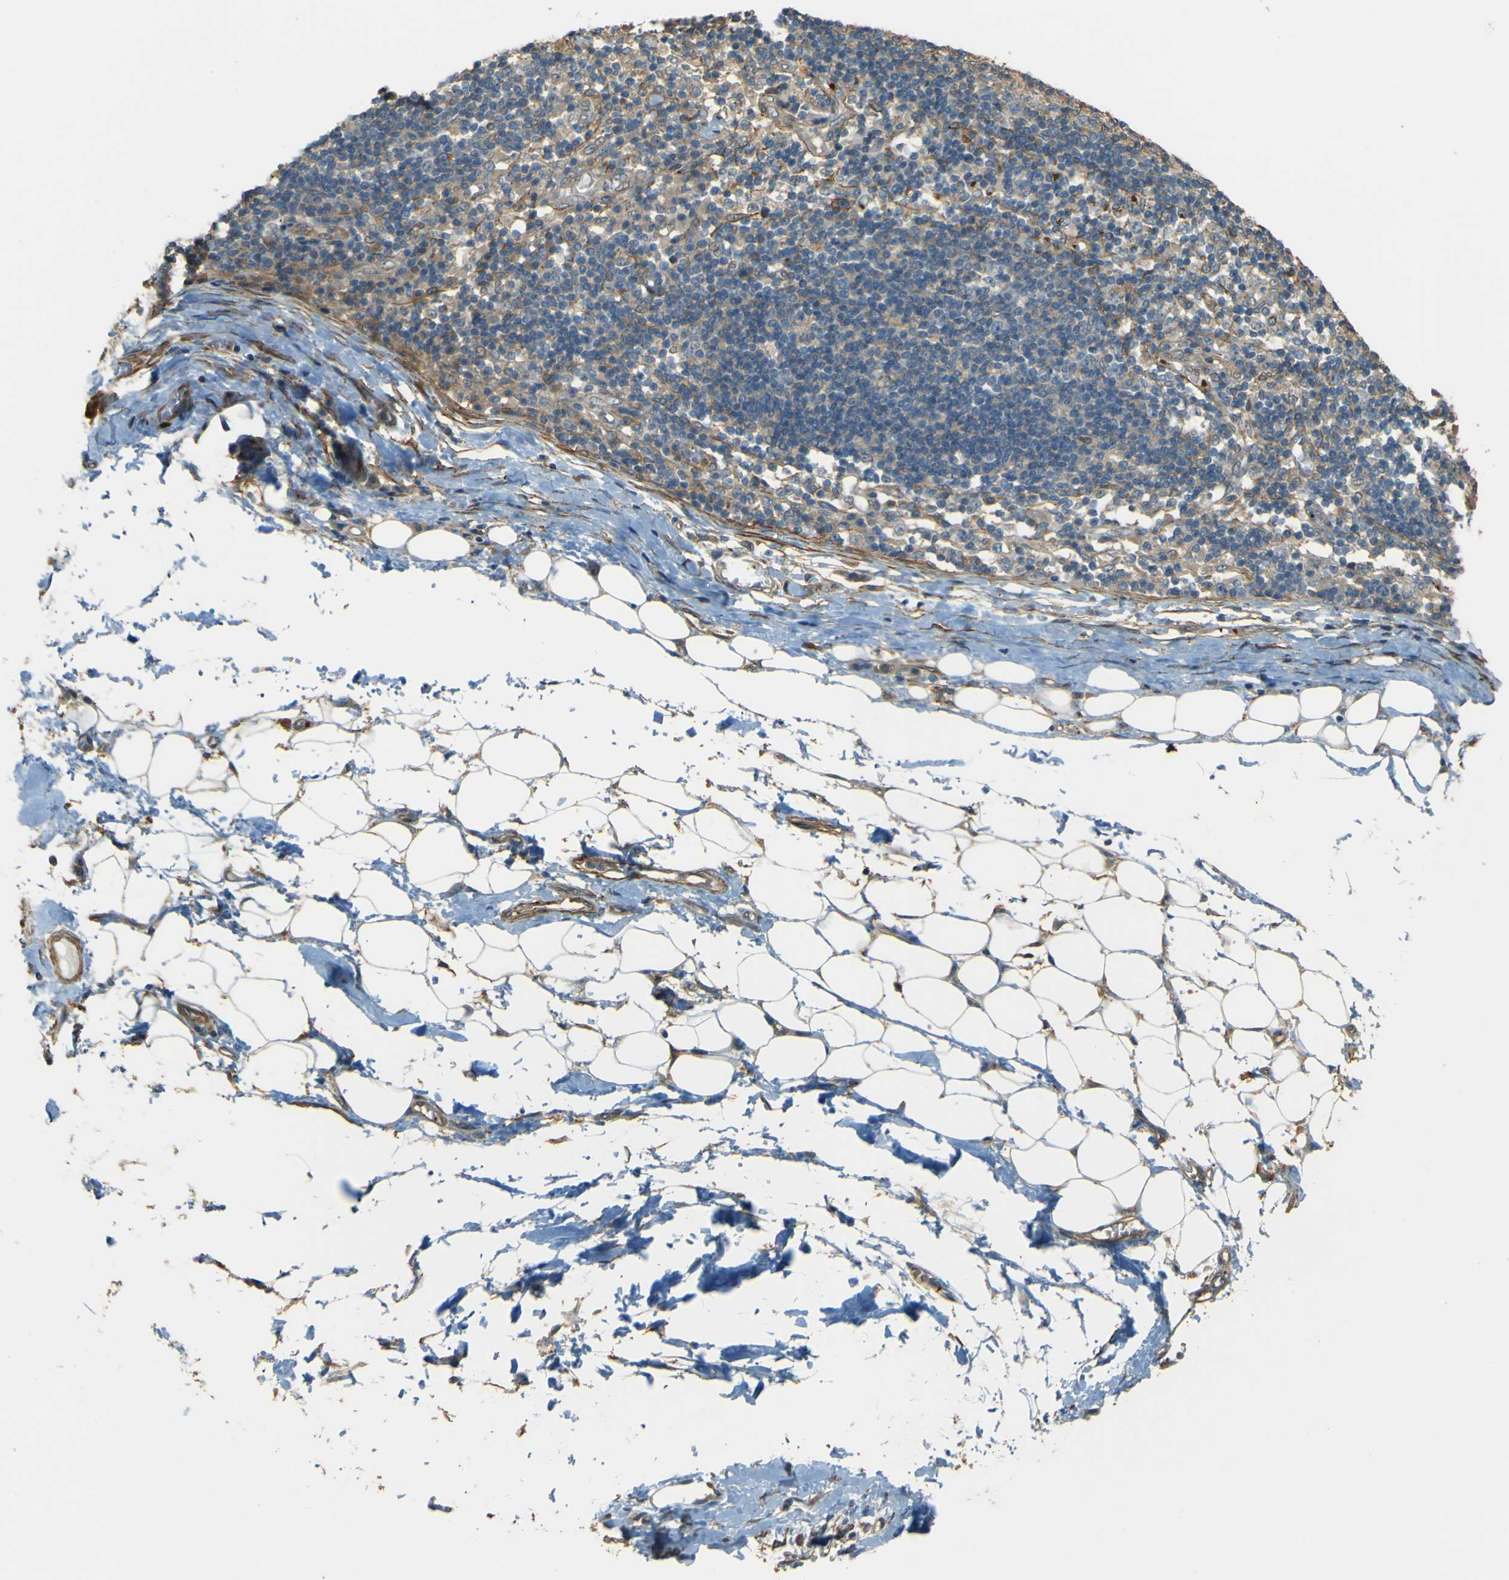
{"staining": {"intensity": "moderate", "quantity": ">75%", "location": "cytoplasmic/membranous"}, "tissue": "adipose tissue", "cell_type": "Adipocytes", "image_type": "normal", "snomed": [{"axis": "morphology", "description": "Normal tissue, NOS"}, {"axis": "morphology", "description": "Adenocarcinoma, NOS"}, {"axis": "topography", "description": "Esophagus"}], "caption": "Immunohistochemistry image of benign human adipose tissue stained for a protein (brown), which shows medium levels of moderate cytoplasmic/membranous positivity in about >75% of adipocytes.", "gene": "NEXN", "patient": {"sex": "male", "age": 62}}